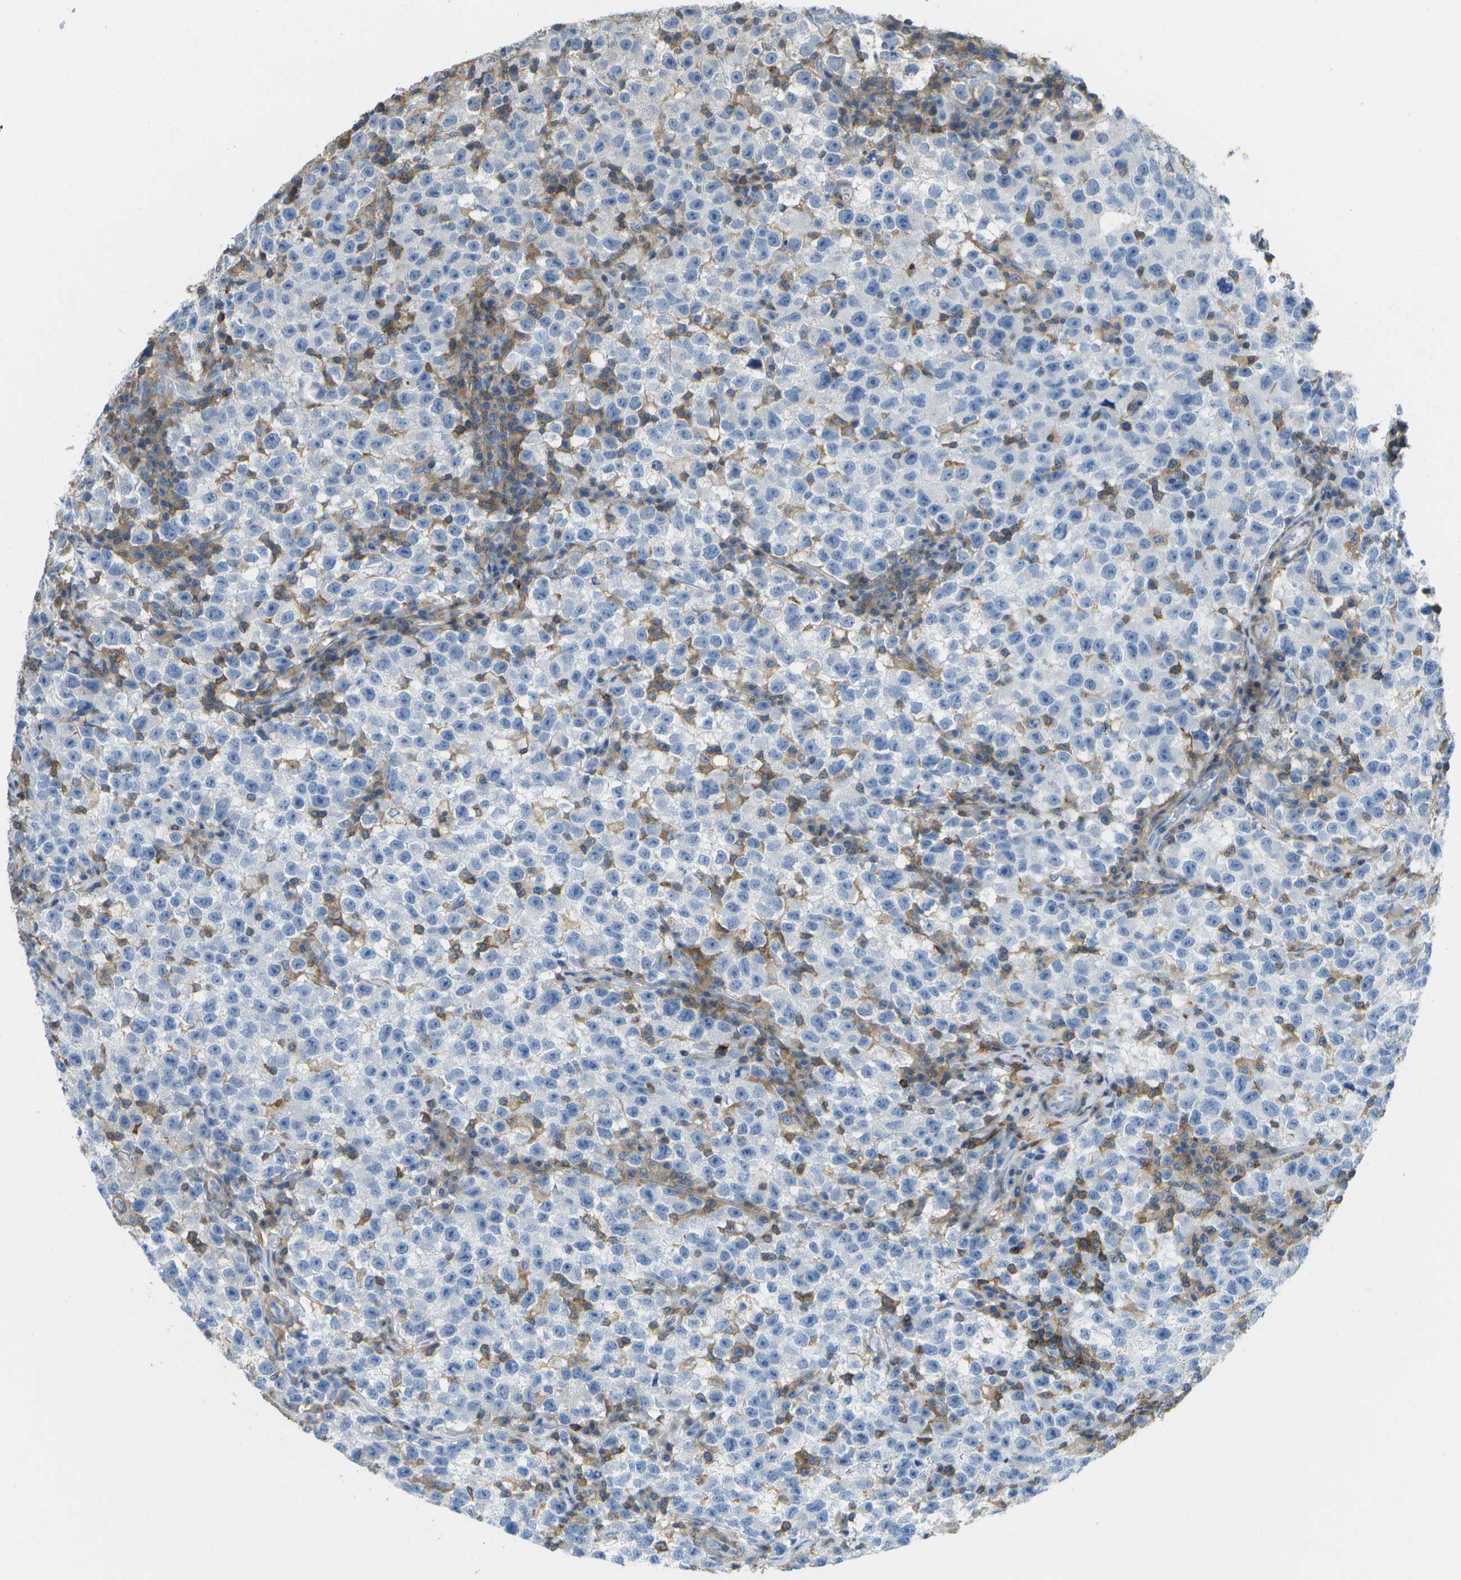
{"staining": {"intensity": "negative", "quantity": "none", "location": "none"}, "tissue": "testis cancer", "cell_type": "Tumor cells", "image_type": "cancer", "snomed": [{"axis": "morphology", "description": "Seminoma, NOS"}, {"axis": "topography", "description": "Testis"}], "caption": "Seminoma (testis) stained for a protein using IHC displays no expression tumor cells.", "gene": "RCSD1", "patient": {"sex": "male", "age": 22}}